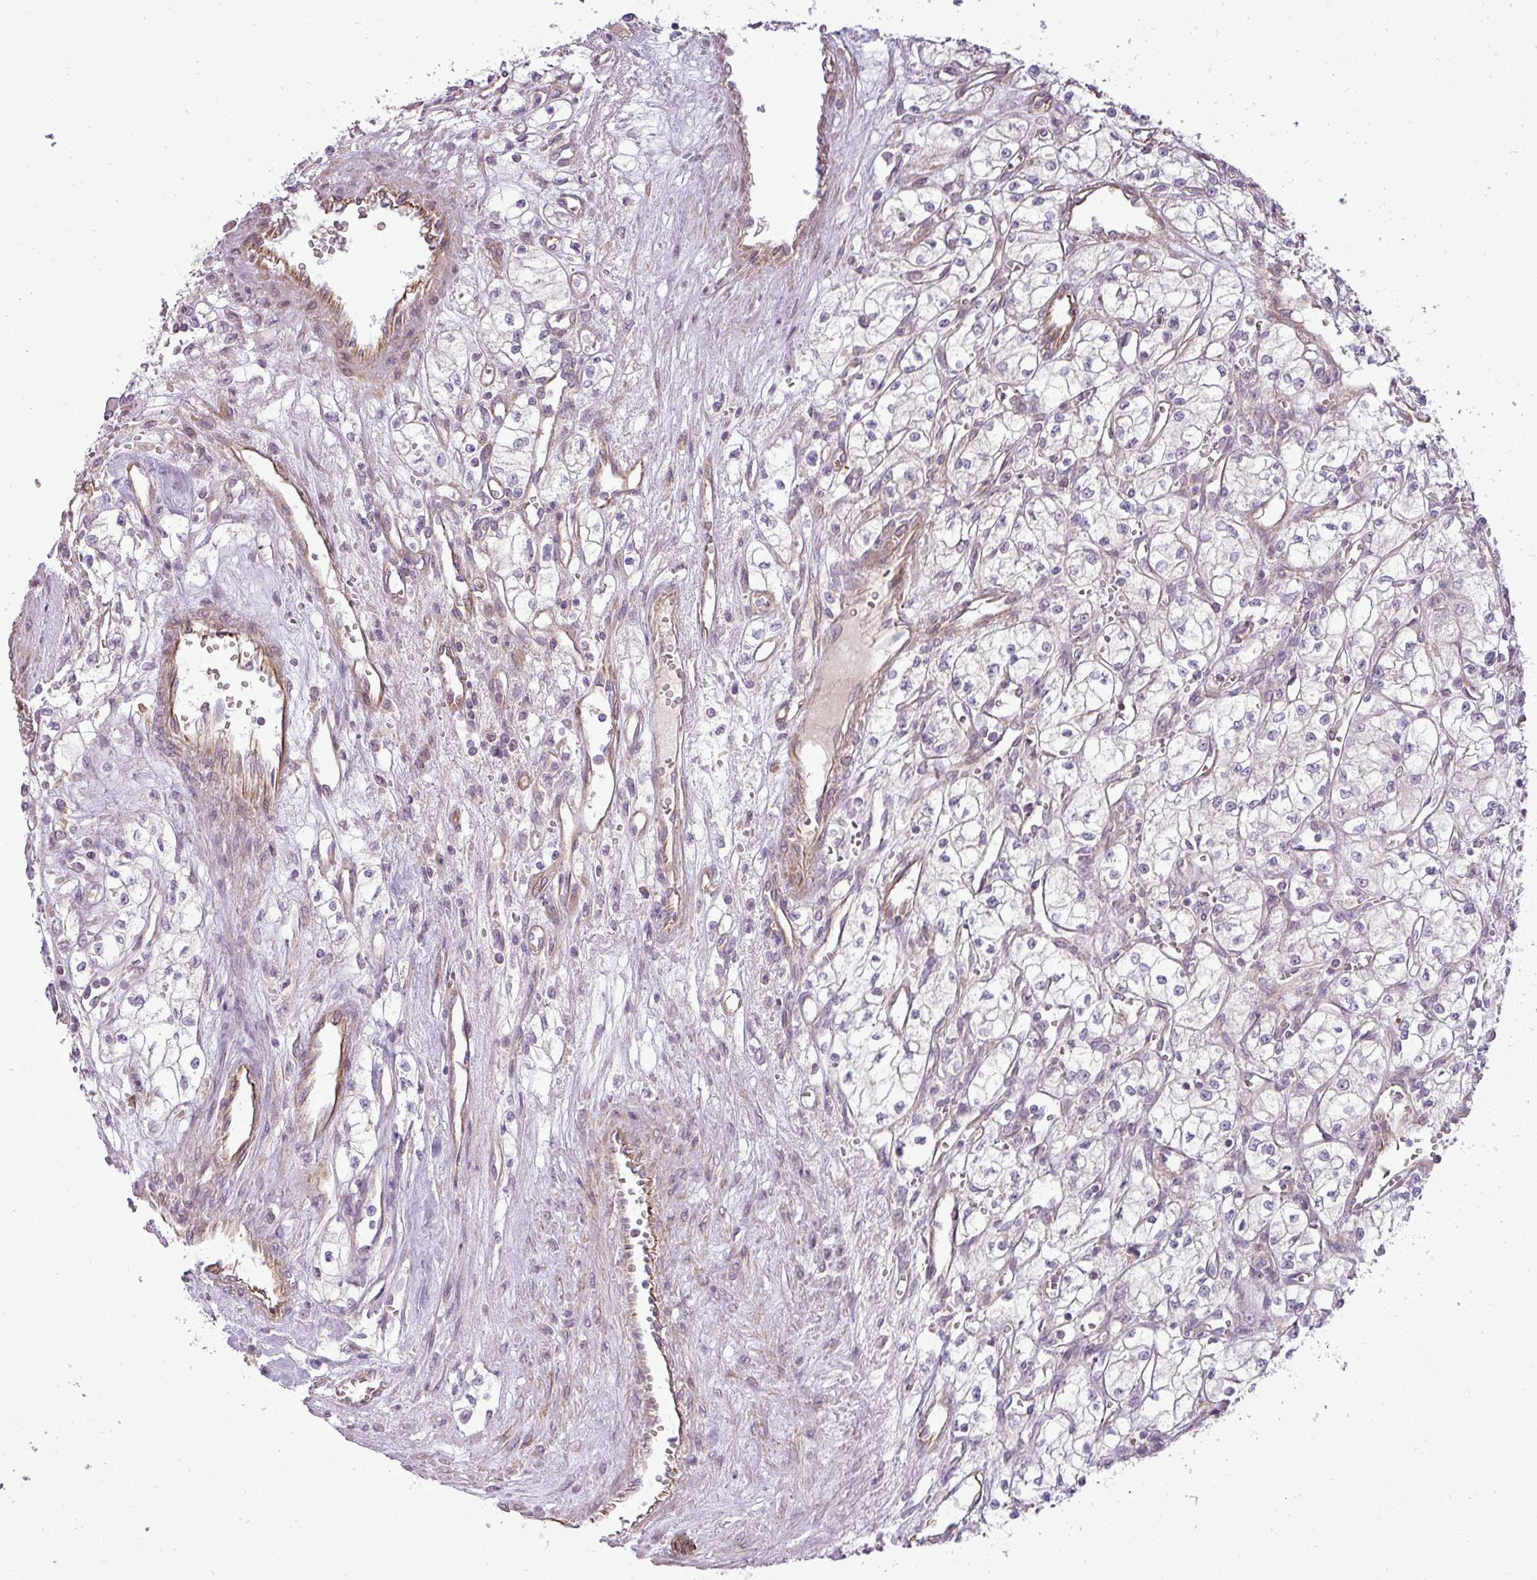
{"staining": {"intensity": "negative", "quantity": "none", "location": "none"}, "tissue": "renal cancer", "cell_type": "Tumor cells", "image_type": "cancer", "snomed": [{"axis": "morphology", "description": "Adenocarcinoma, NOS"}, {"axis": "topography", "description": "Kidney"}], "caption": "Tumor cells show no significant positivity in adenocarcinoma (renal).", "gene": "PDRG1", "patient": {"sex": "male", "age": 59}}